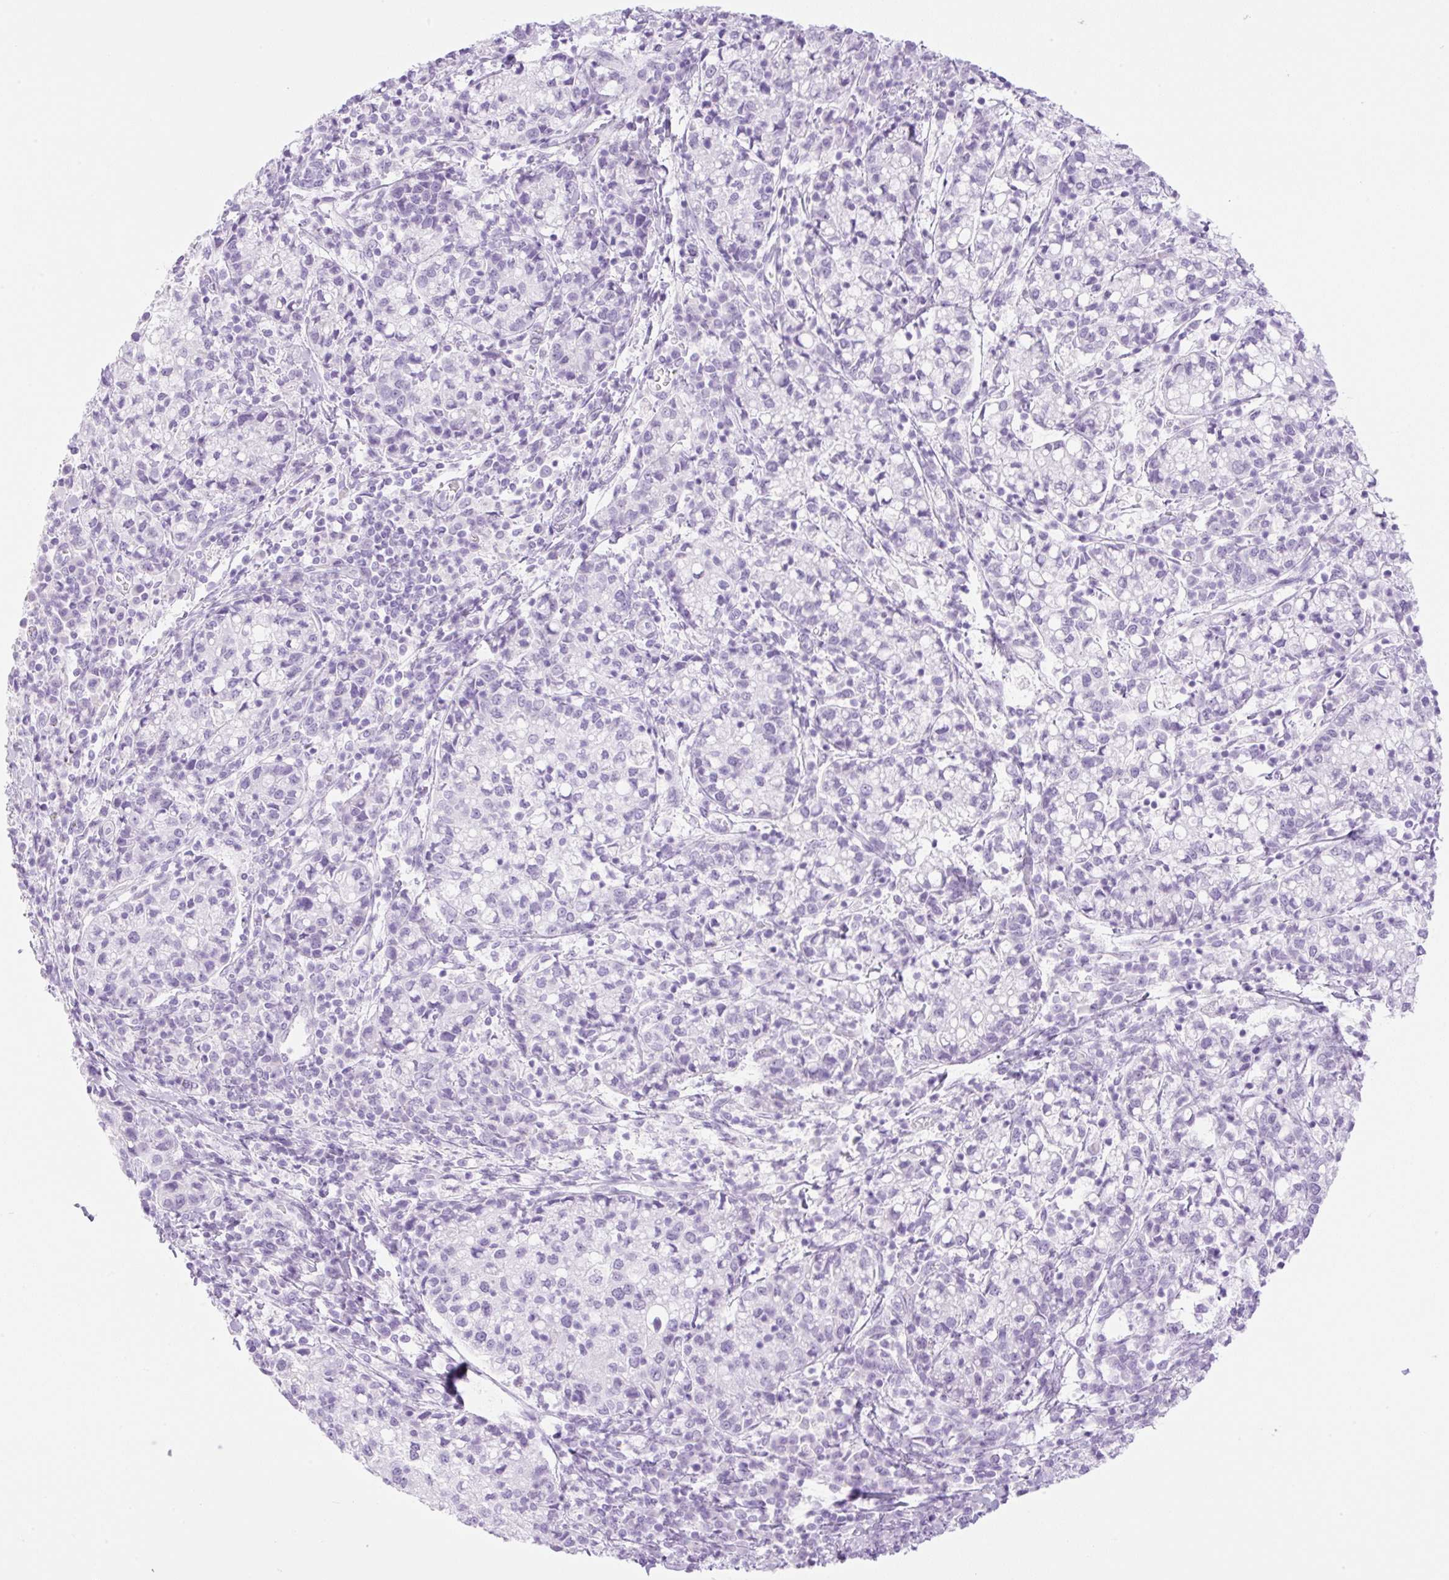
{"staining": {"intensity": "negative", "quantity": "none", "location": "none"}, "tissue": "cervical cancer", "cell_type": "Tumor cells", "image_type": "cancer", "snomed": [{"axis": "morphology", "description": "Normal tissue, NOS"}, {"axis": "morphology", "description": "Adenocarcinoma, NOS"}, {"axis": "topography", "description": "Cervix"}], "caption": "High magnification brightfield microscopy of cervical adenocarcinoma stained with DAB (3,3'-diaminobenzidine) (brown) and counterstained with hematoxylin (blue): tumor cells show no significant staining.", "gene": "SPRR4", "patient": {"sex": "female", "age": 44}}